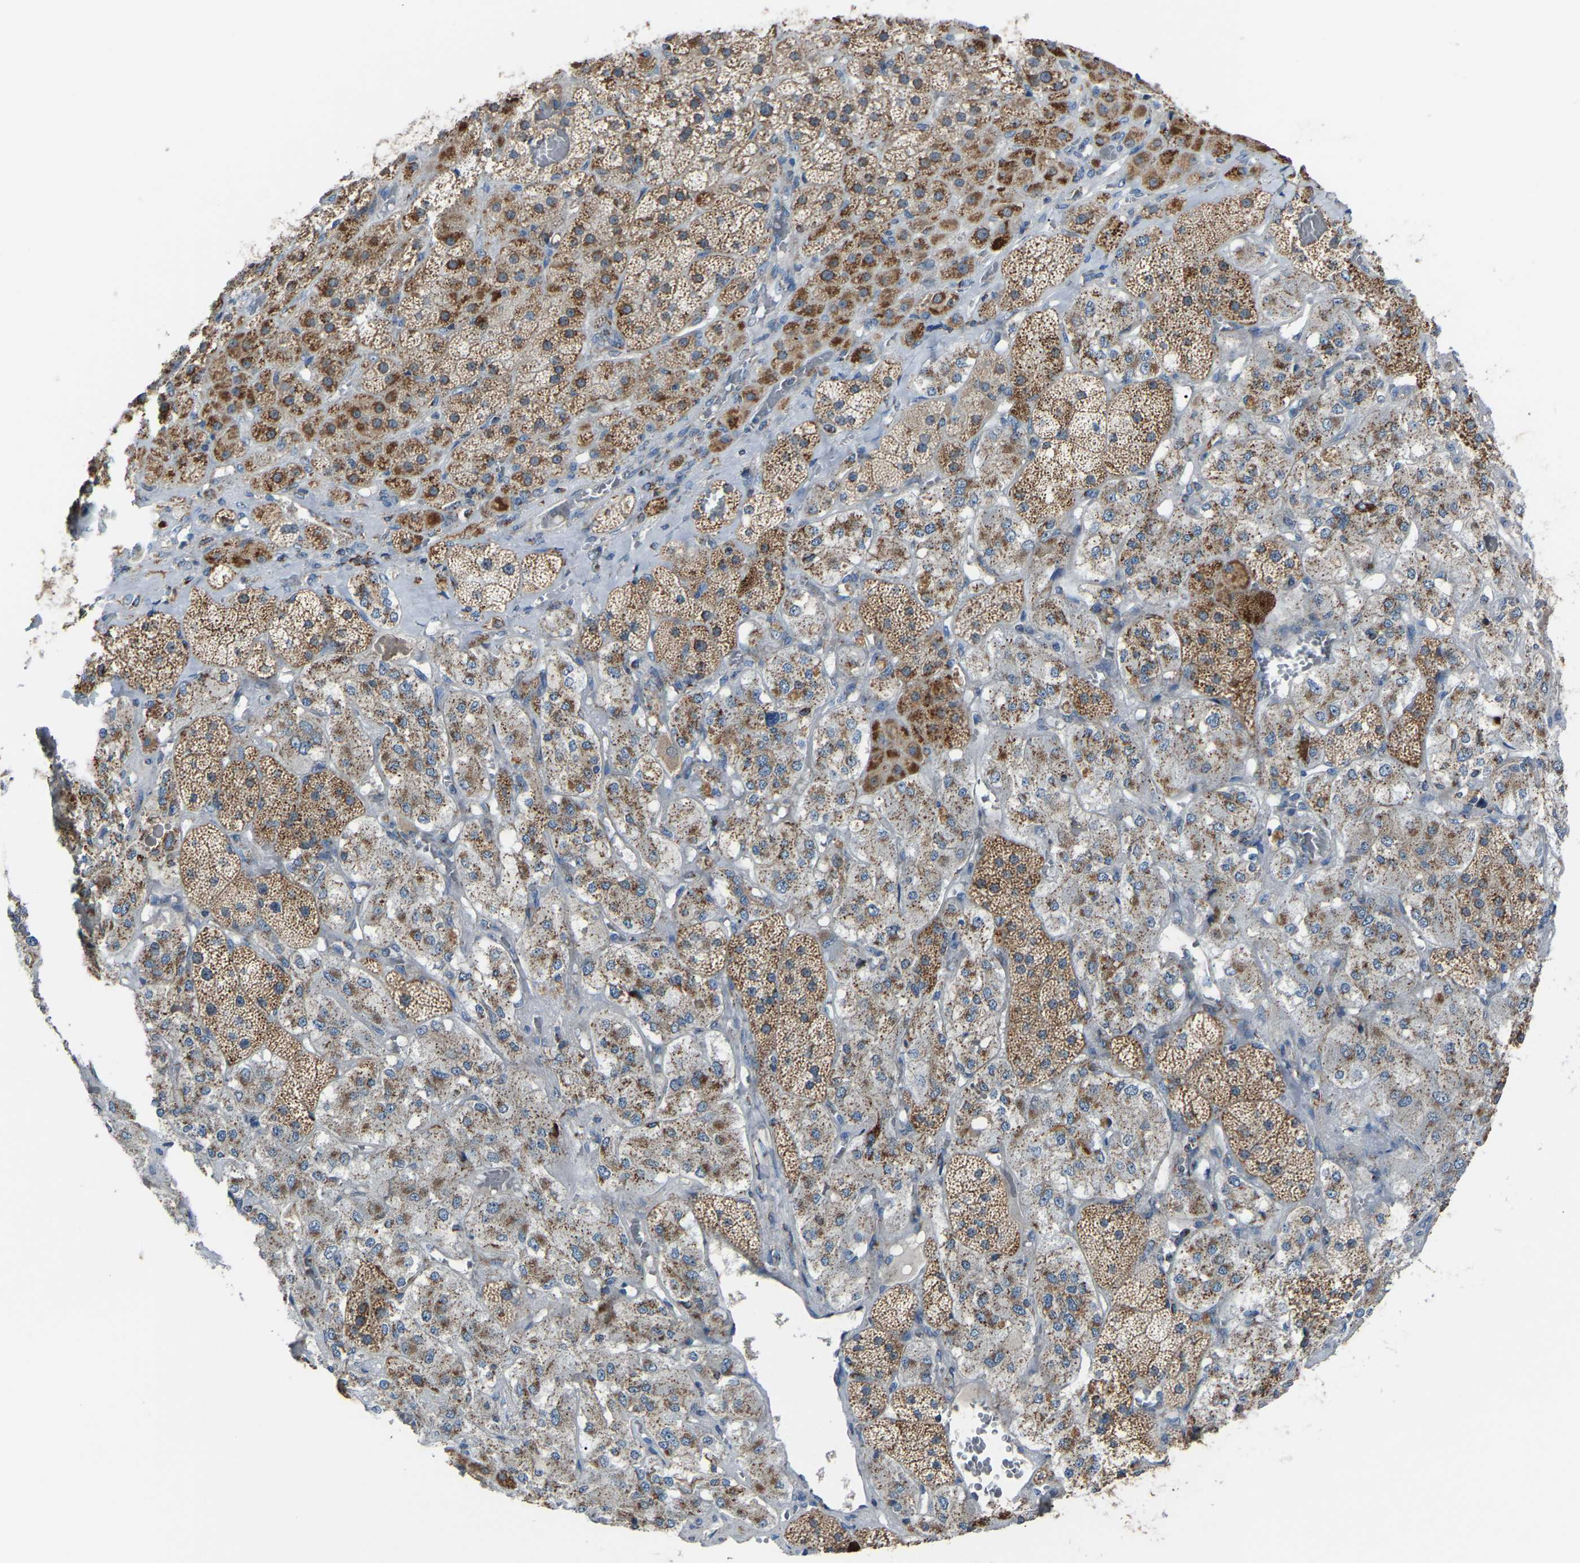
{"staining": {"intensity": "moderate", "quantity": ">75%", "location": "cytoplasmic/membranous"}, "tissue": "adrenal gland", "cell_type": "Glandular cells", "image_type": "normal", "snomed": [{"axis": "morphology", "description": "Normal tissue, NOS"}, {"axis": "topography", "description": "Adrenal gland"}], "caption": "This image shows unremarkable adrenal gland stained with immunohistochemistry to label a protein in brown. The cytoplasmic/membranous of glandular cells show moderate positivity for the protein. Nuclei are counter-stained blue.", "gene": "CANT1", "patient": {"sex": "male", "age": 57}}